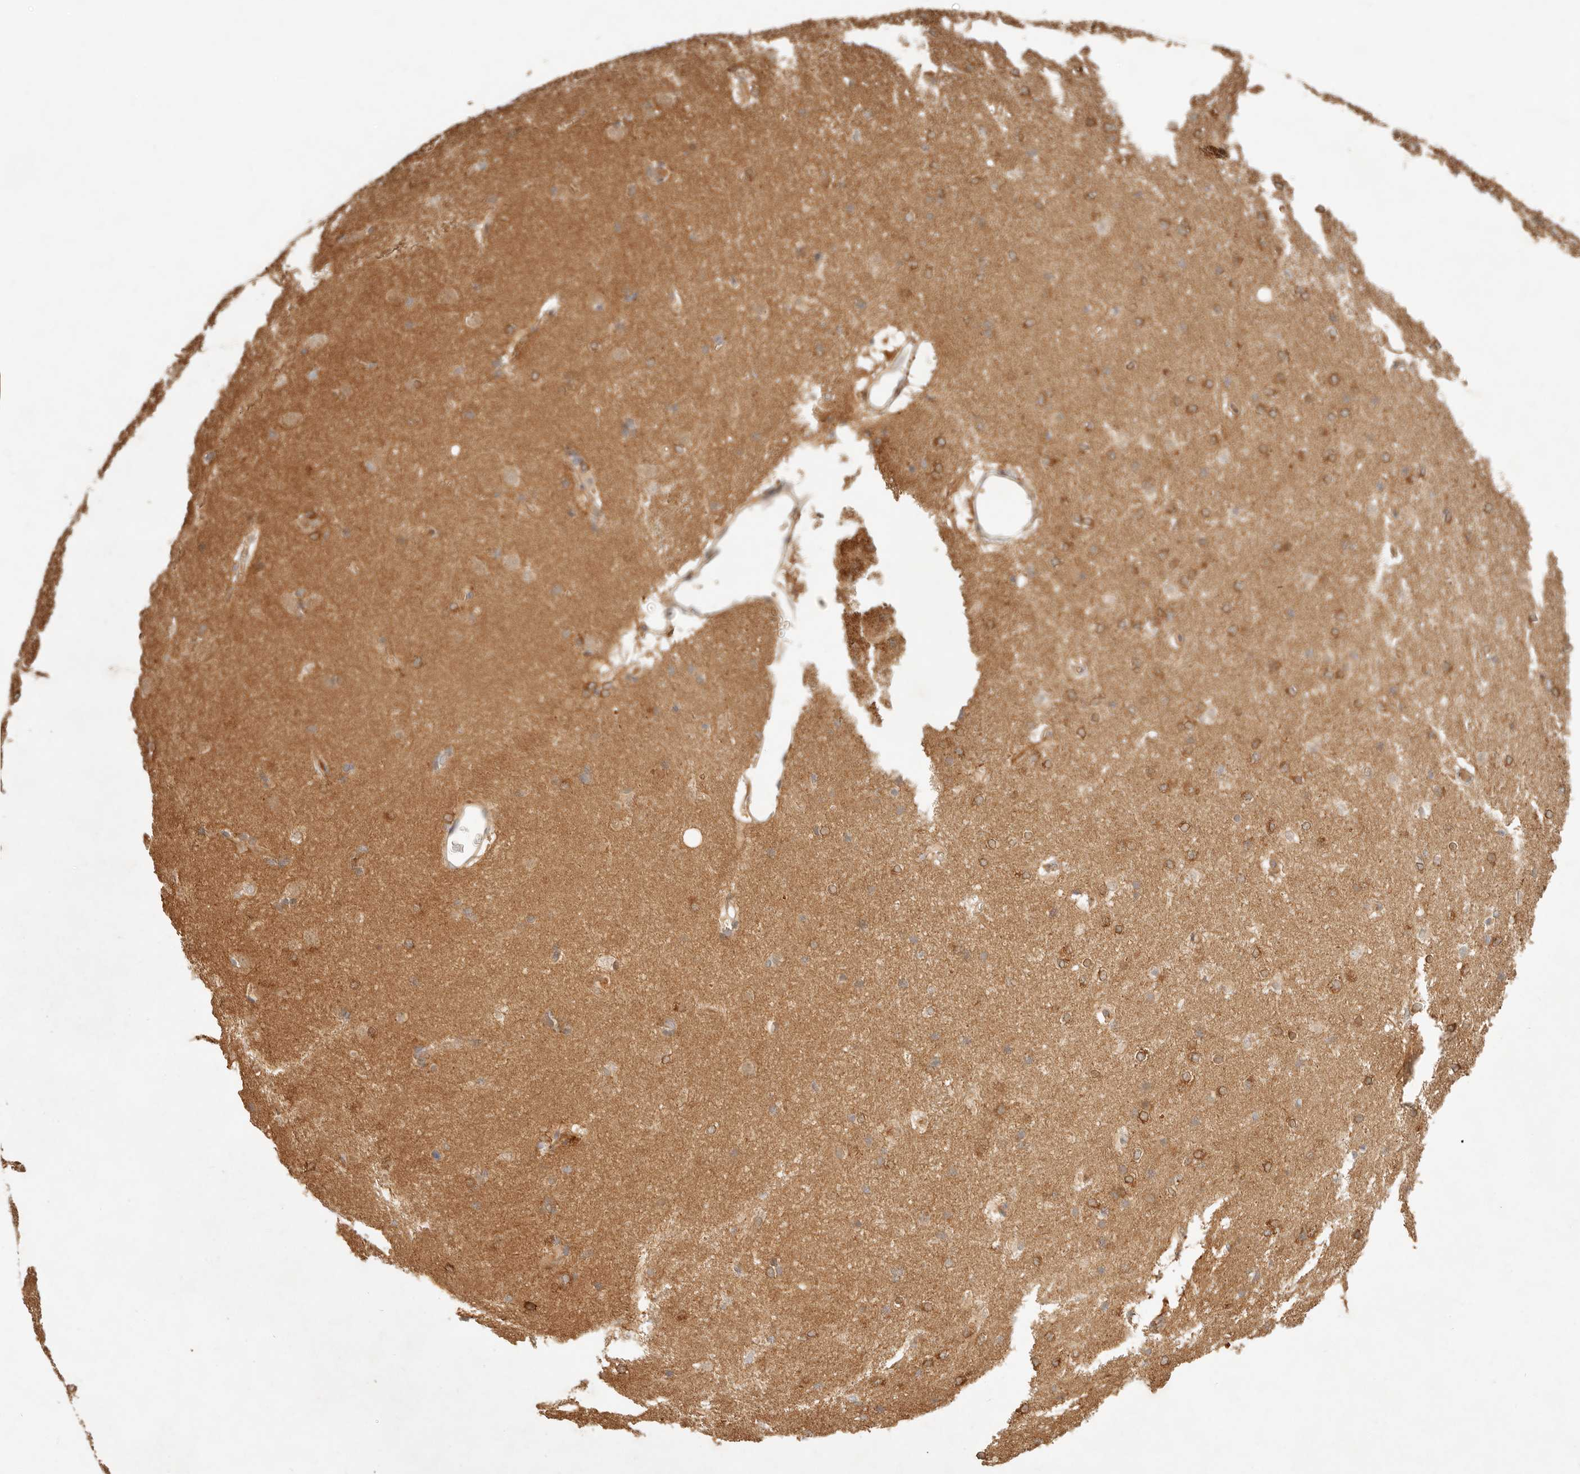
{"staining": {"intensity": "moderate", "quantity": "25%-75%", "location": "cytoplasmic/membranous"}, "tissue": "caudate", "cell_type": "Glial cells", "image_type": "normal", "snomed": [{"axis": "morphology", "description": "Normal tissue, NOS"}, {"axis": "topography", "description": "Lateral ventricle wall"}], "caption": "Caudate stained with DAB immunohistochemistry (IHC) demonstrates medium levels of moderate cytoplasmic/membranous staining in about 25%-75% of glial cells.", "gene": "PPP1R3B", "patient": {"sex": "female", "age": 19}}